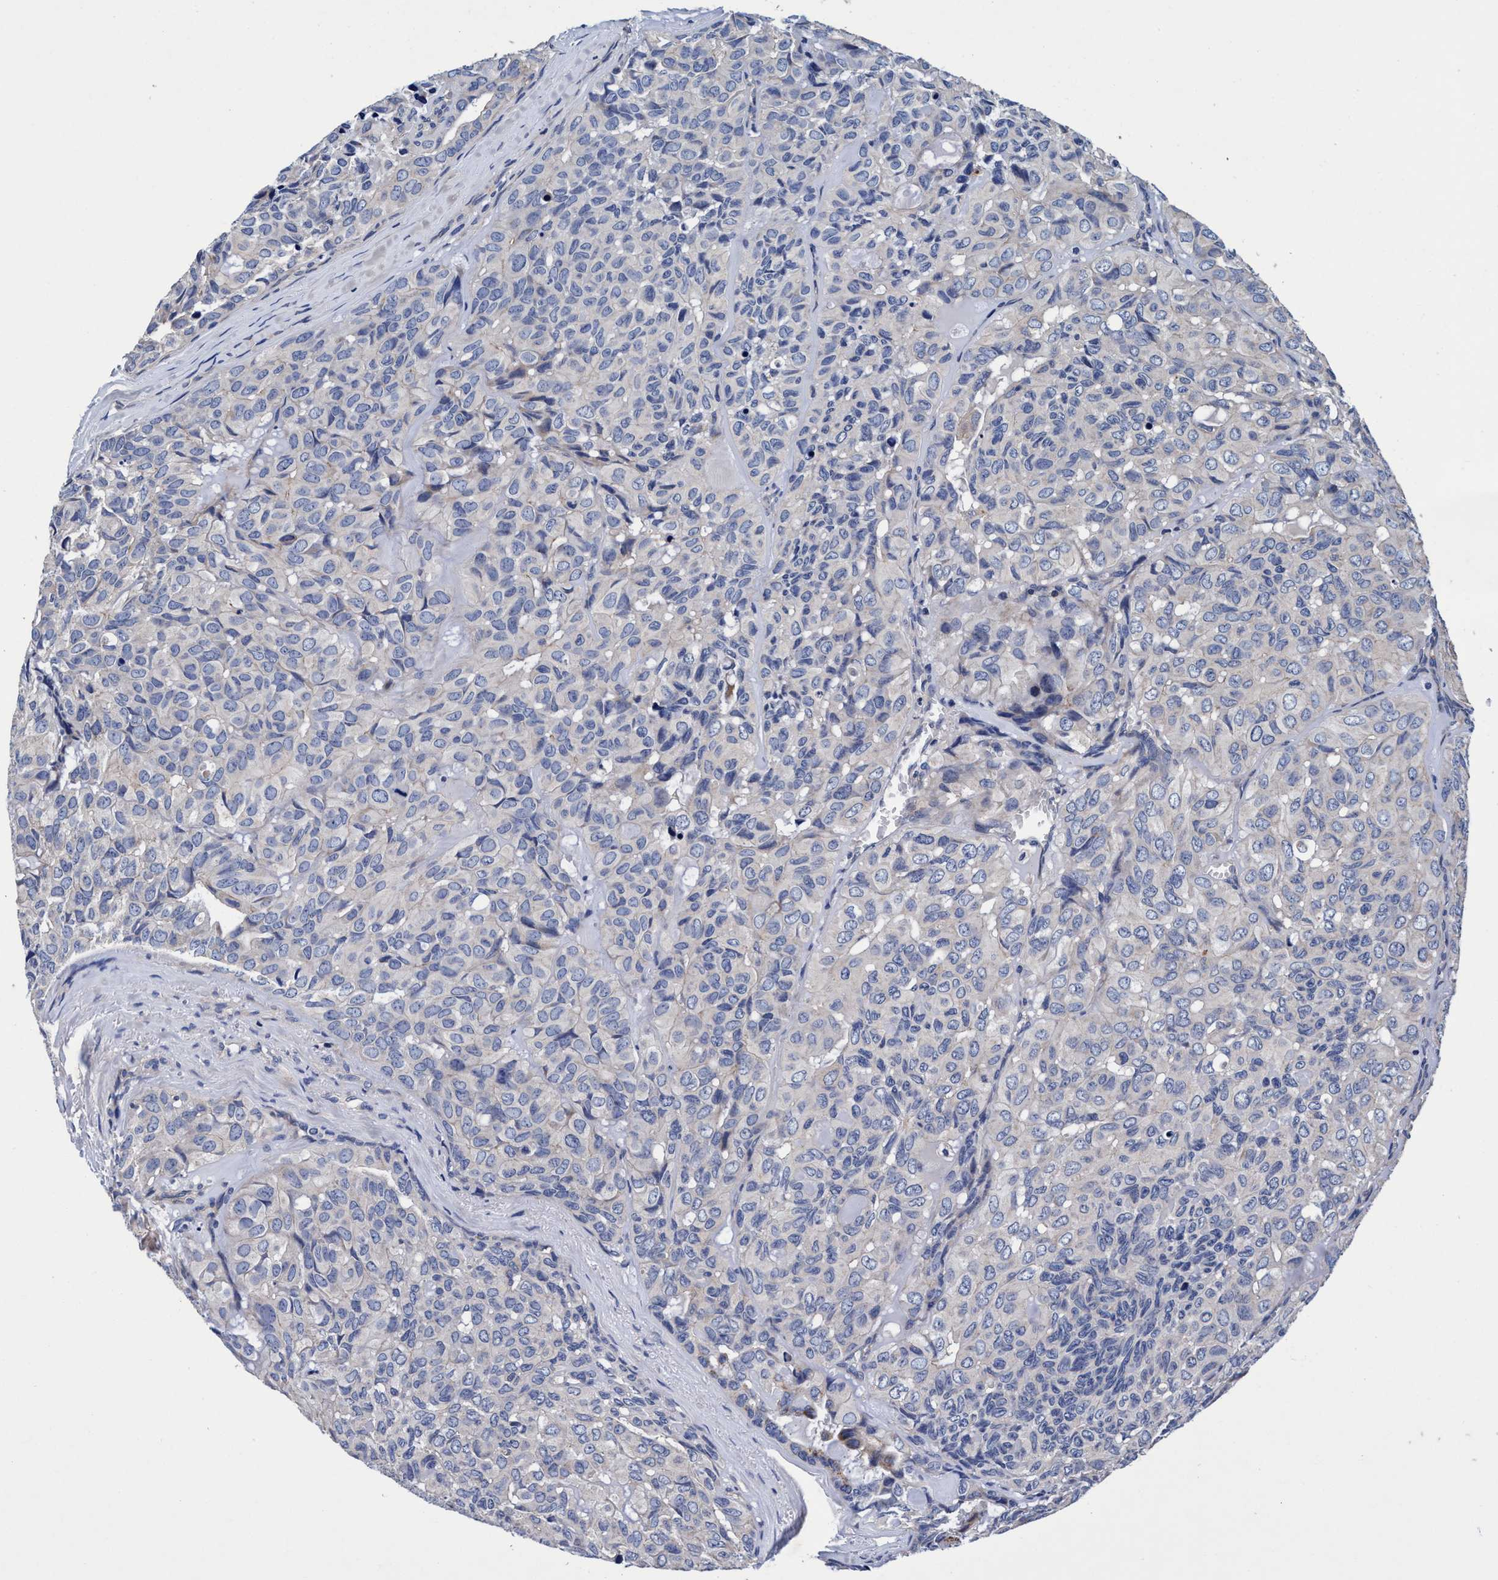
{"staining": {"intensity": "negative", "quantity": "none", "location": "none"}, "tissue": "head and neck cancer", "cell_type": "Tumor cells", "image_type": "cancer", "snomed": [{"axis": "morphology", "description": "Adenocarcinoma, NOS"}, {"axis": "topography", "description": "Salivary gland, NOS"}, {"axis": "topography", "description": "Head-Neck"}], "caption": "The immunohistochemistry (IHC) histopathology image has no significant positivity in tumor cells of head and neck adenocarcinoma tissue. (Brightfield microscopy of DAB IHC at high magnification).", "gene": "RNF208", "patient": {"sex": "female", "age": 76}}